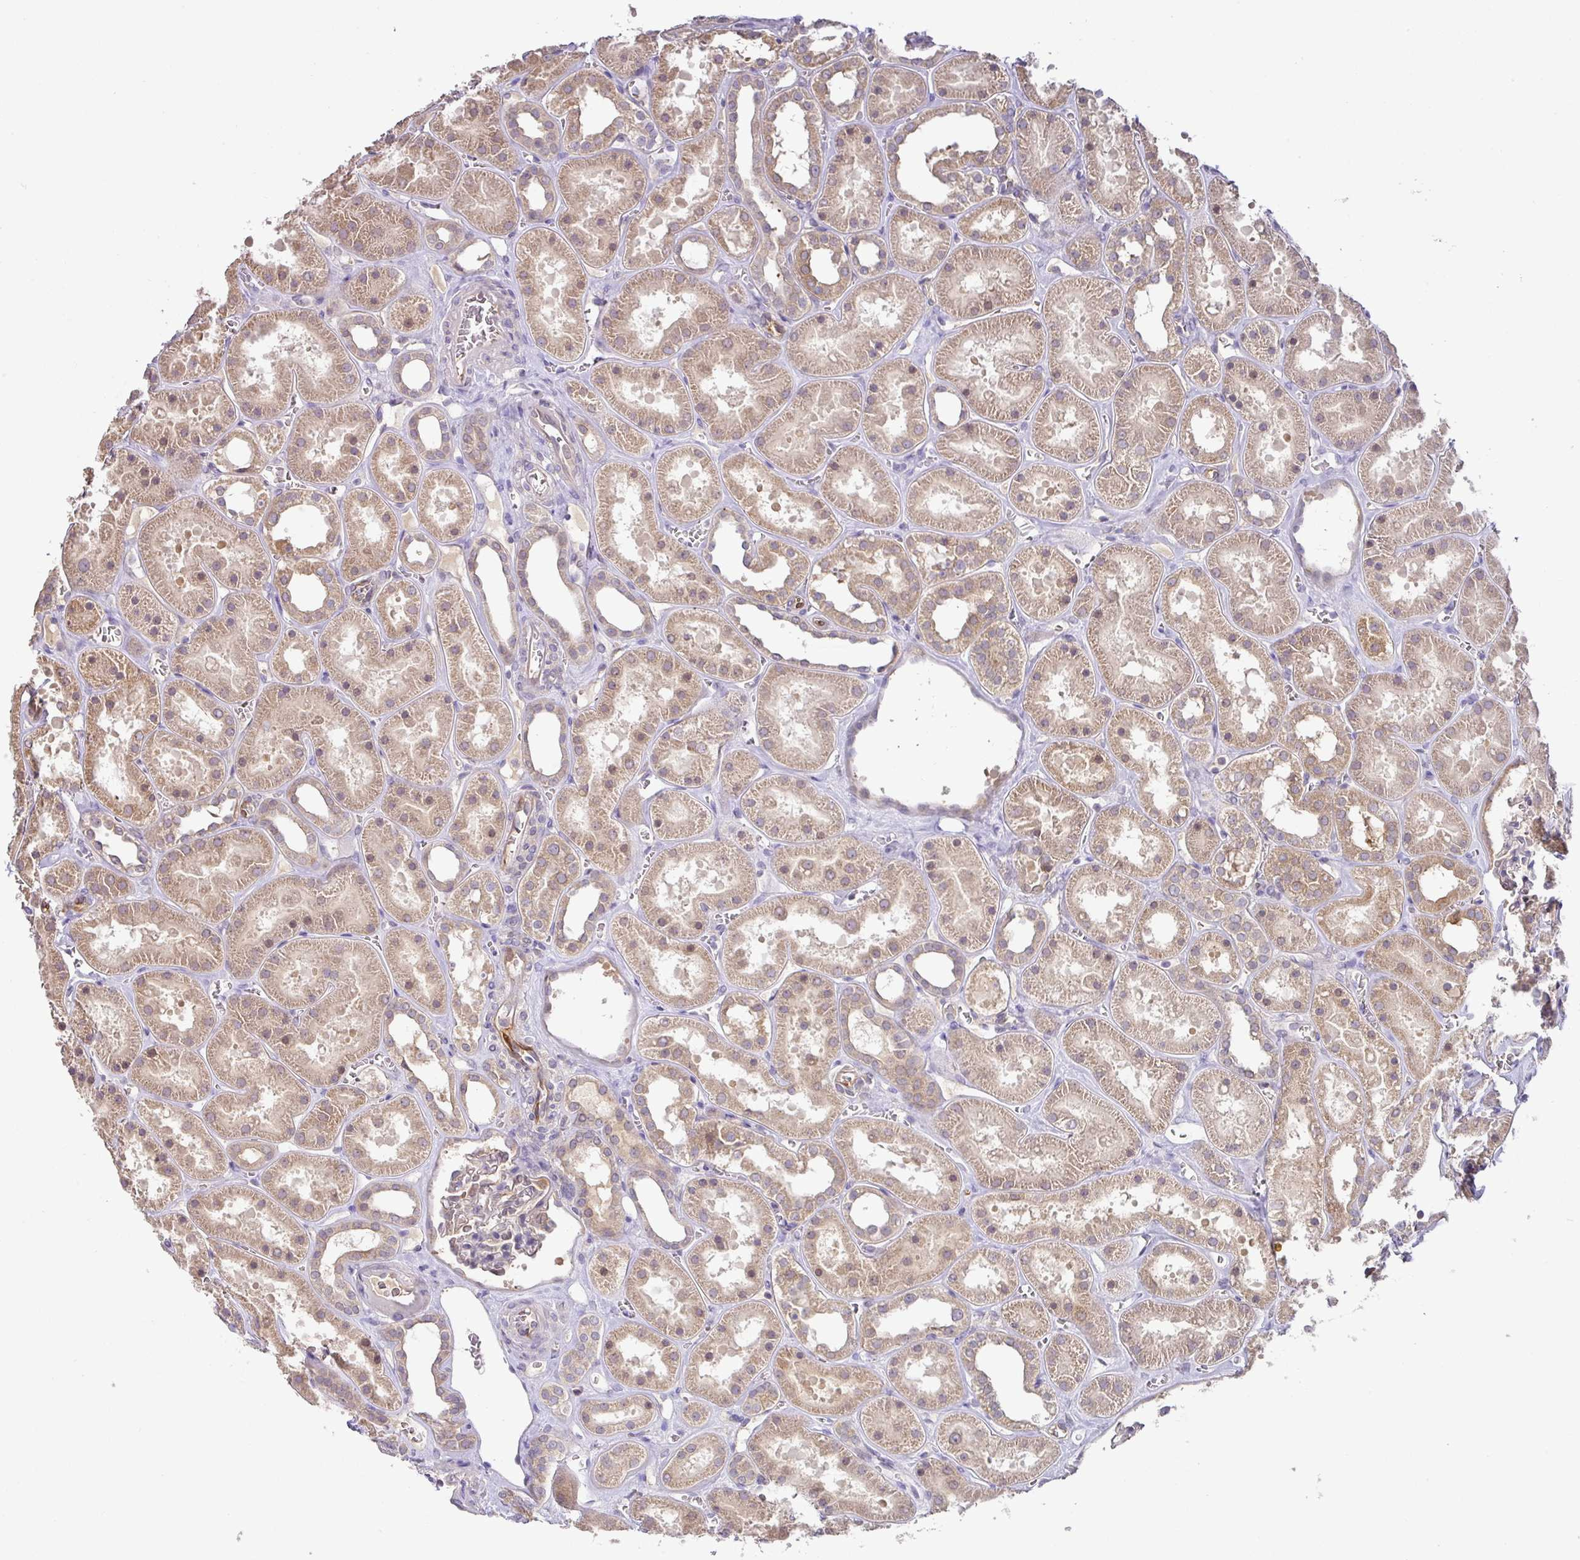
{"staining": {"intensity": "negative", "quantity": "none", "location": "none"}, "tissue": "kidney", "cell_type": "Cells in glomeruli", "image_type": "normal", "snomed": [{"axis": "morphology", "description": "Normal tissue, NOS"}, {"axis": "topography", "description": "Kidney"}], "caption": "Immunohistochemistry image of normal kidney: kidney stained with DAB (3,3'-diaminobenzidine) shows no significant protein expression in cells in glomeruli.", "gene": "GCNT7", "patient": {"sex": "female", "age": 41}}